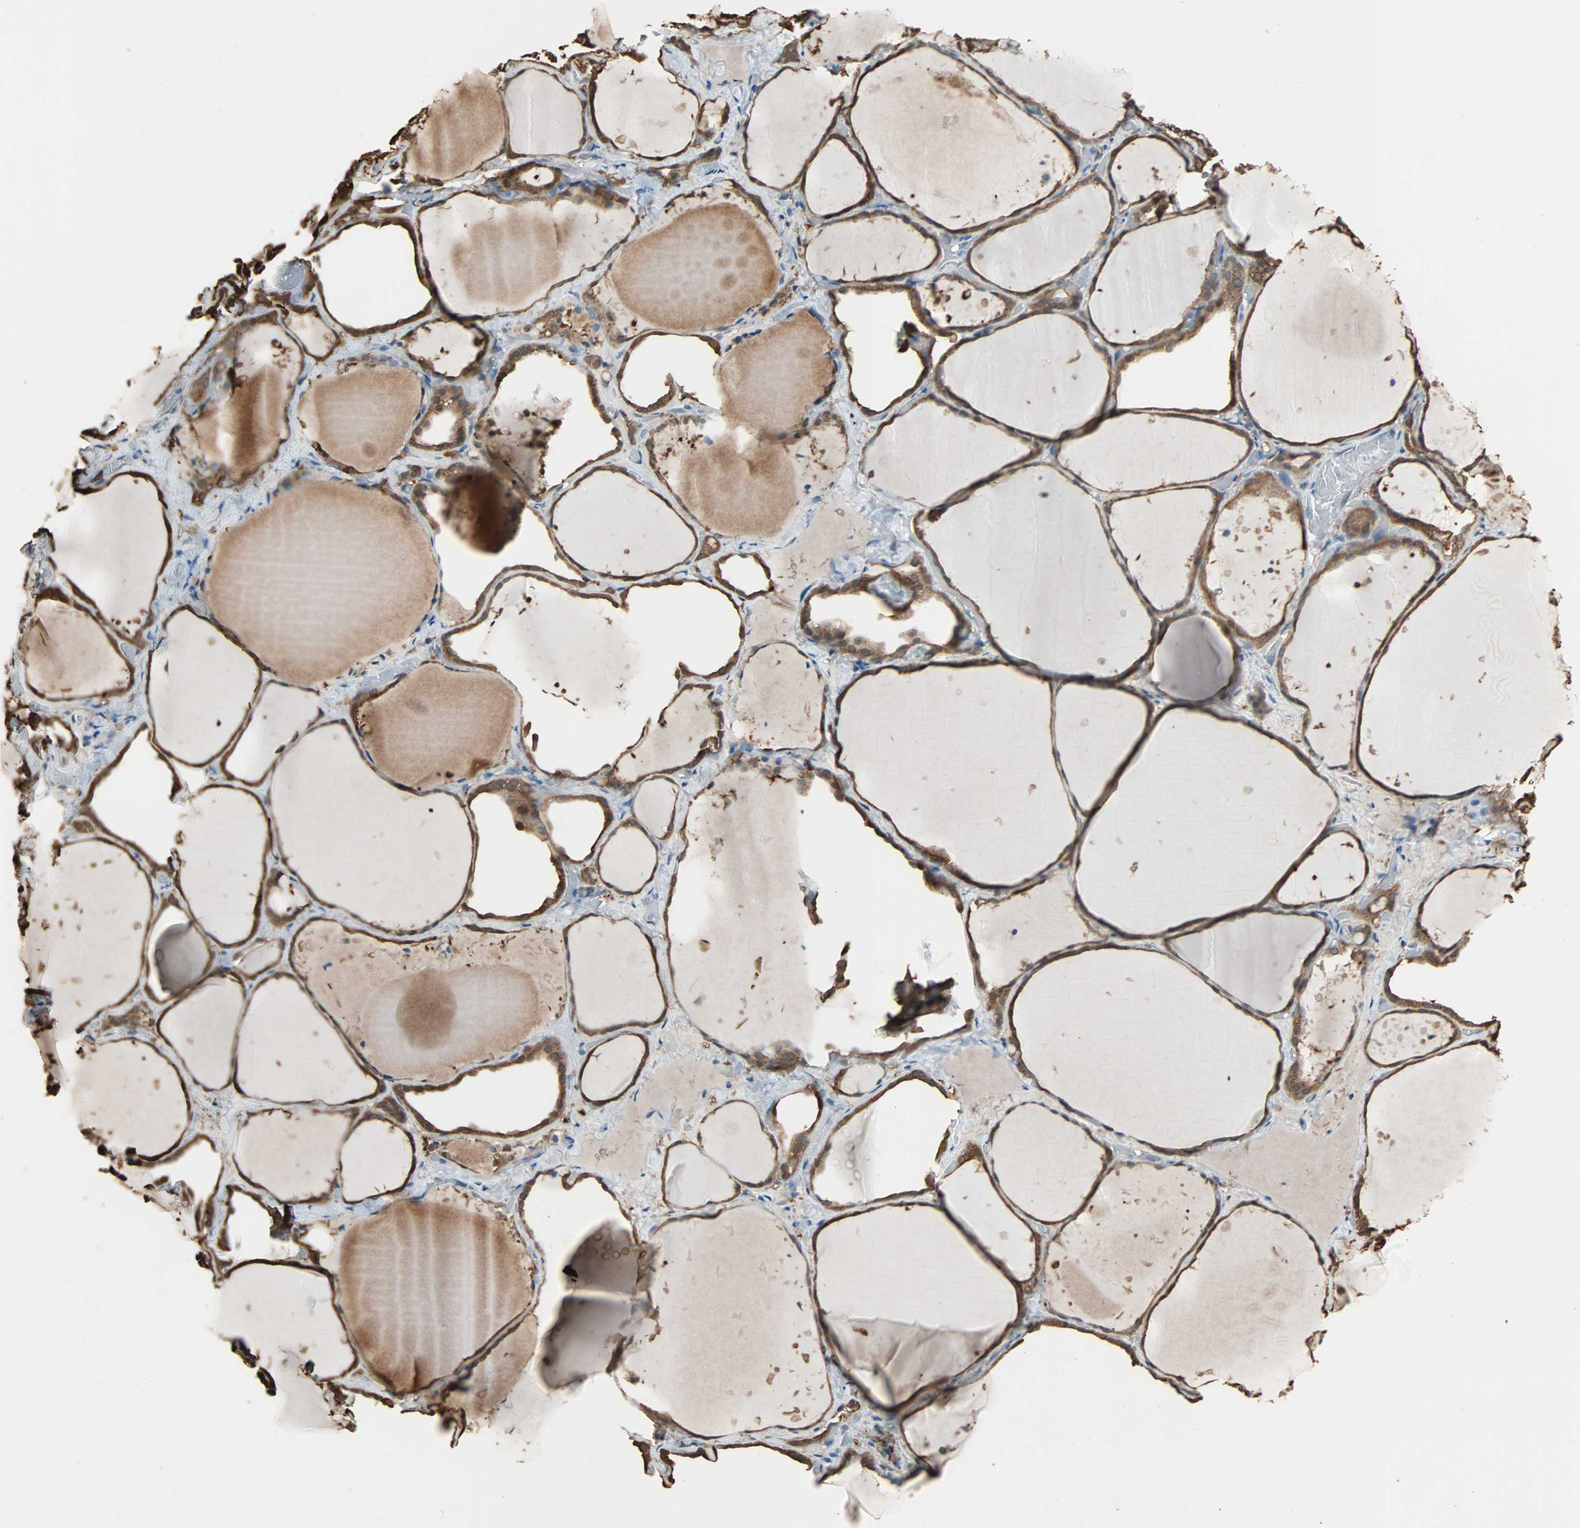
{"staining": {"intensity": "strong", "quantity": ">75%", "location": "cytoplasmic/membranous"}, "tissue": "thyroid gland", "cell_type": "Glandular cells", "image_type": "normal", "snomed": [{"axis": "morphology", "description": "Normal tissue, NOS"}, {"axis": "topography", "description": "Thyroid gland"}], "caption": "An image of thyroid gland stained for a protein displays strong cytoplasmic/membranous brown staining in glandular cells. Using DAB (3,3'-diaminobenzidine) (brown) and hematoxylin (blue) stains, captured at high magnification using brightfield microscopy.", "gene": "PRDX1", "patient": {"sex": "female", "age": 22}}